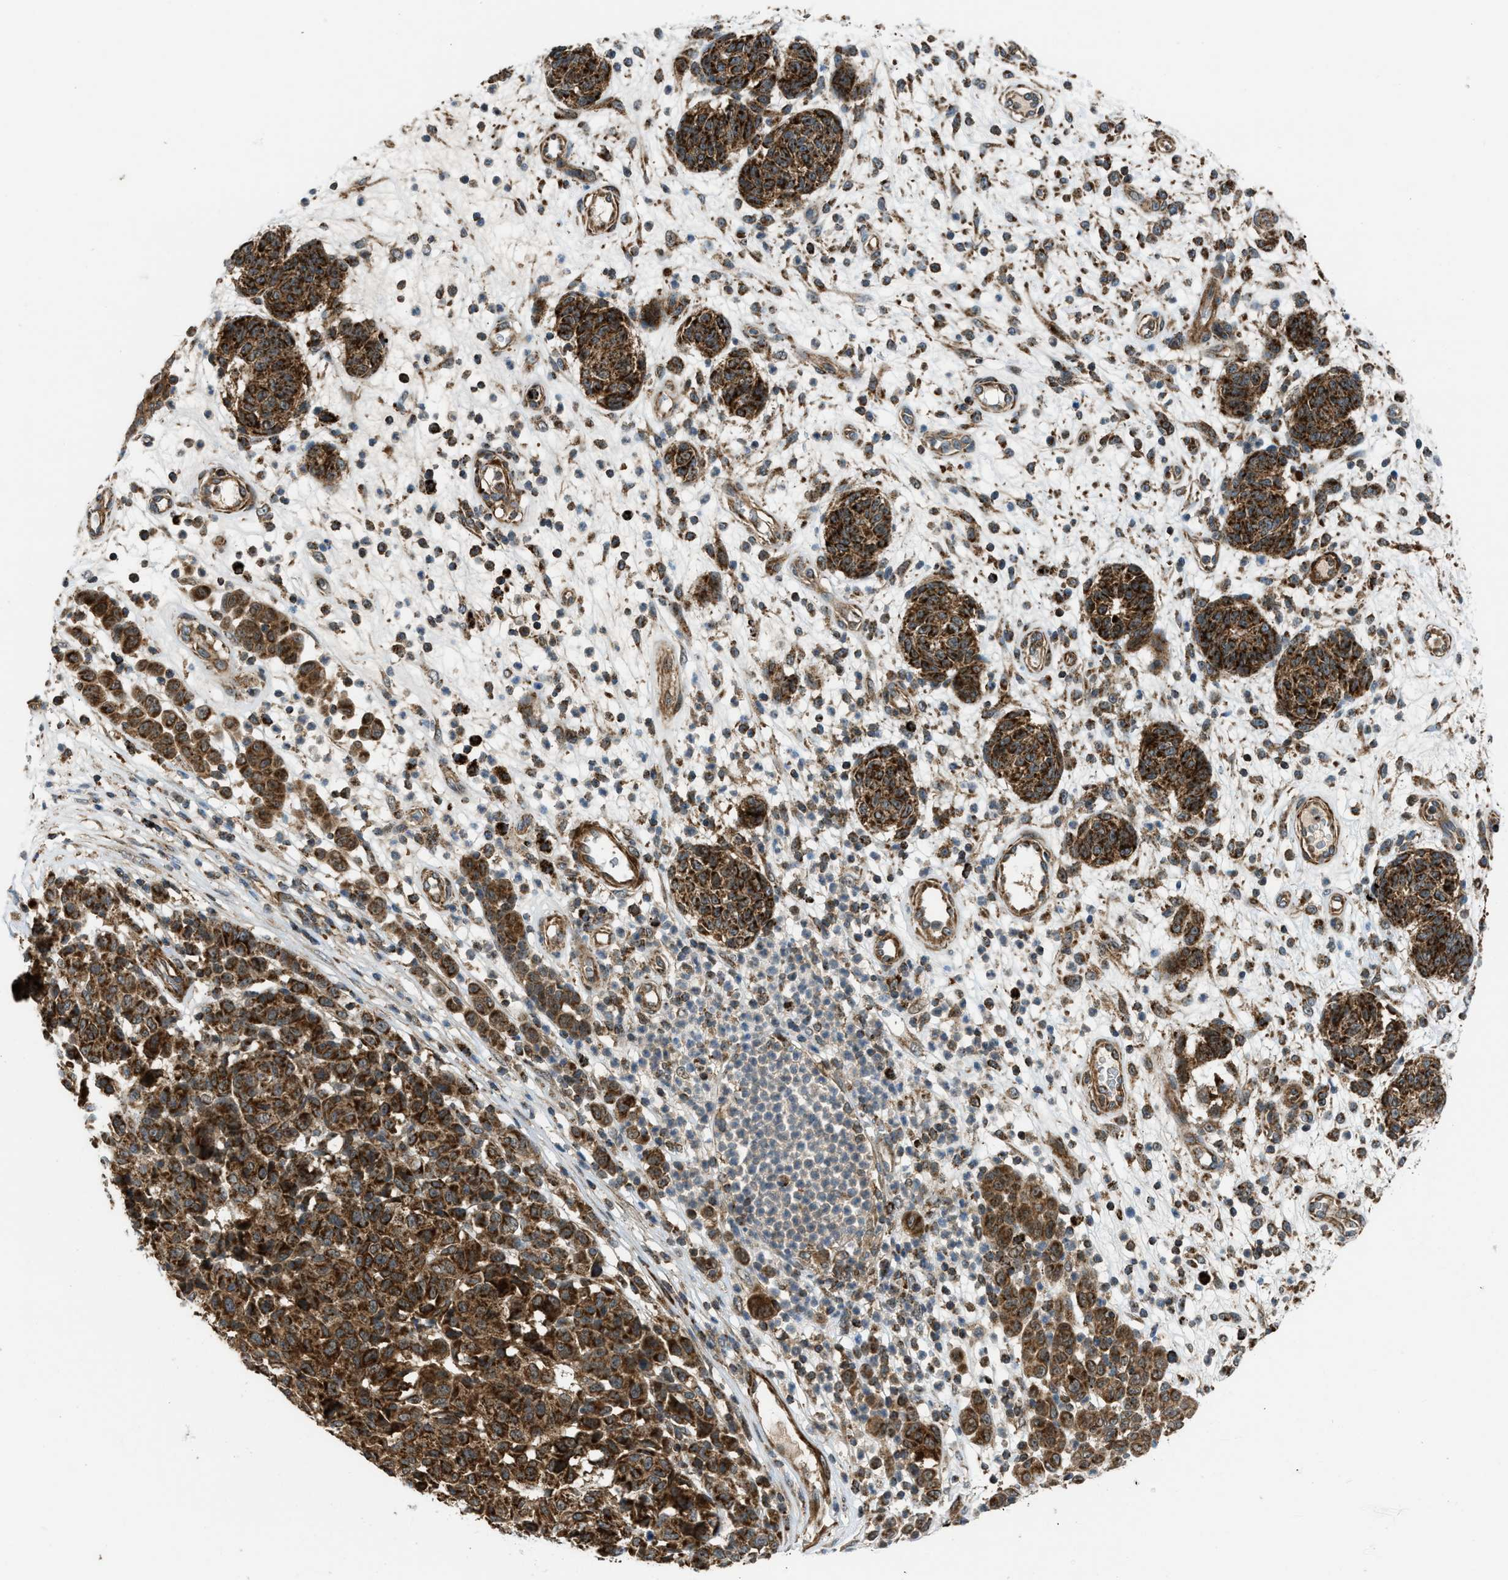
{"staining": {"intensity": "strong", "quantity": ">75%", "location": "cytoplasmic/membranous"}, "tissue": "melanoma", "cell_type": "Tumor cells", "image_type": "cancer", "snomed": [{"axis": "morphology", "description": "Malignant melanoma, NOS"}, {"axis": "topography", "description": "Skin"}], "caption": "Melanoma tissue demonstrates strong cytoplasmic/membranous staining in about >75% of tumor cells, visualized by immunohistochemistry. Nuclei are stained in blue.", "gene": "SESN2", "patient": {"sex": "male", "age": 59}}